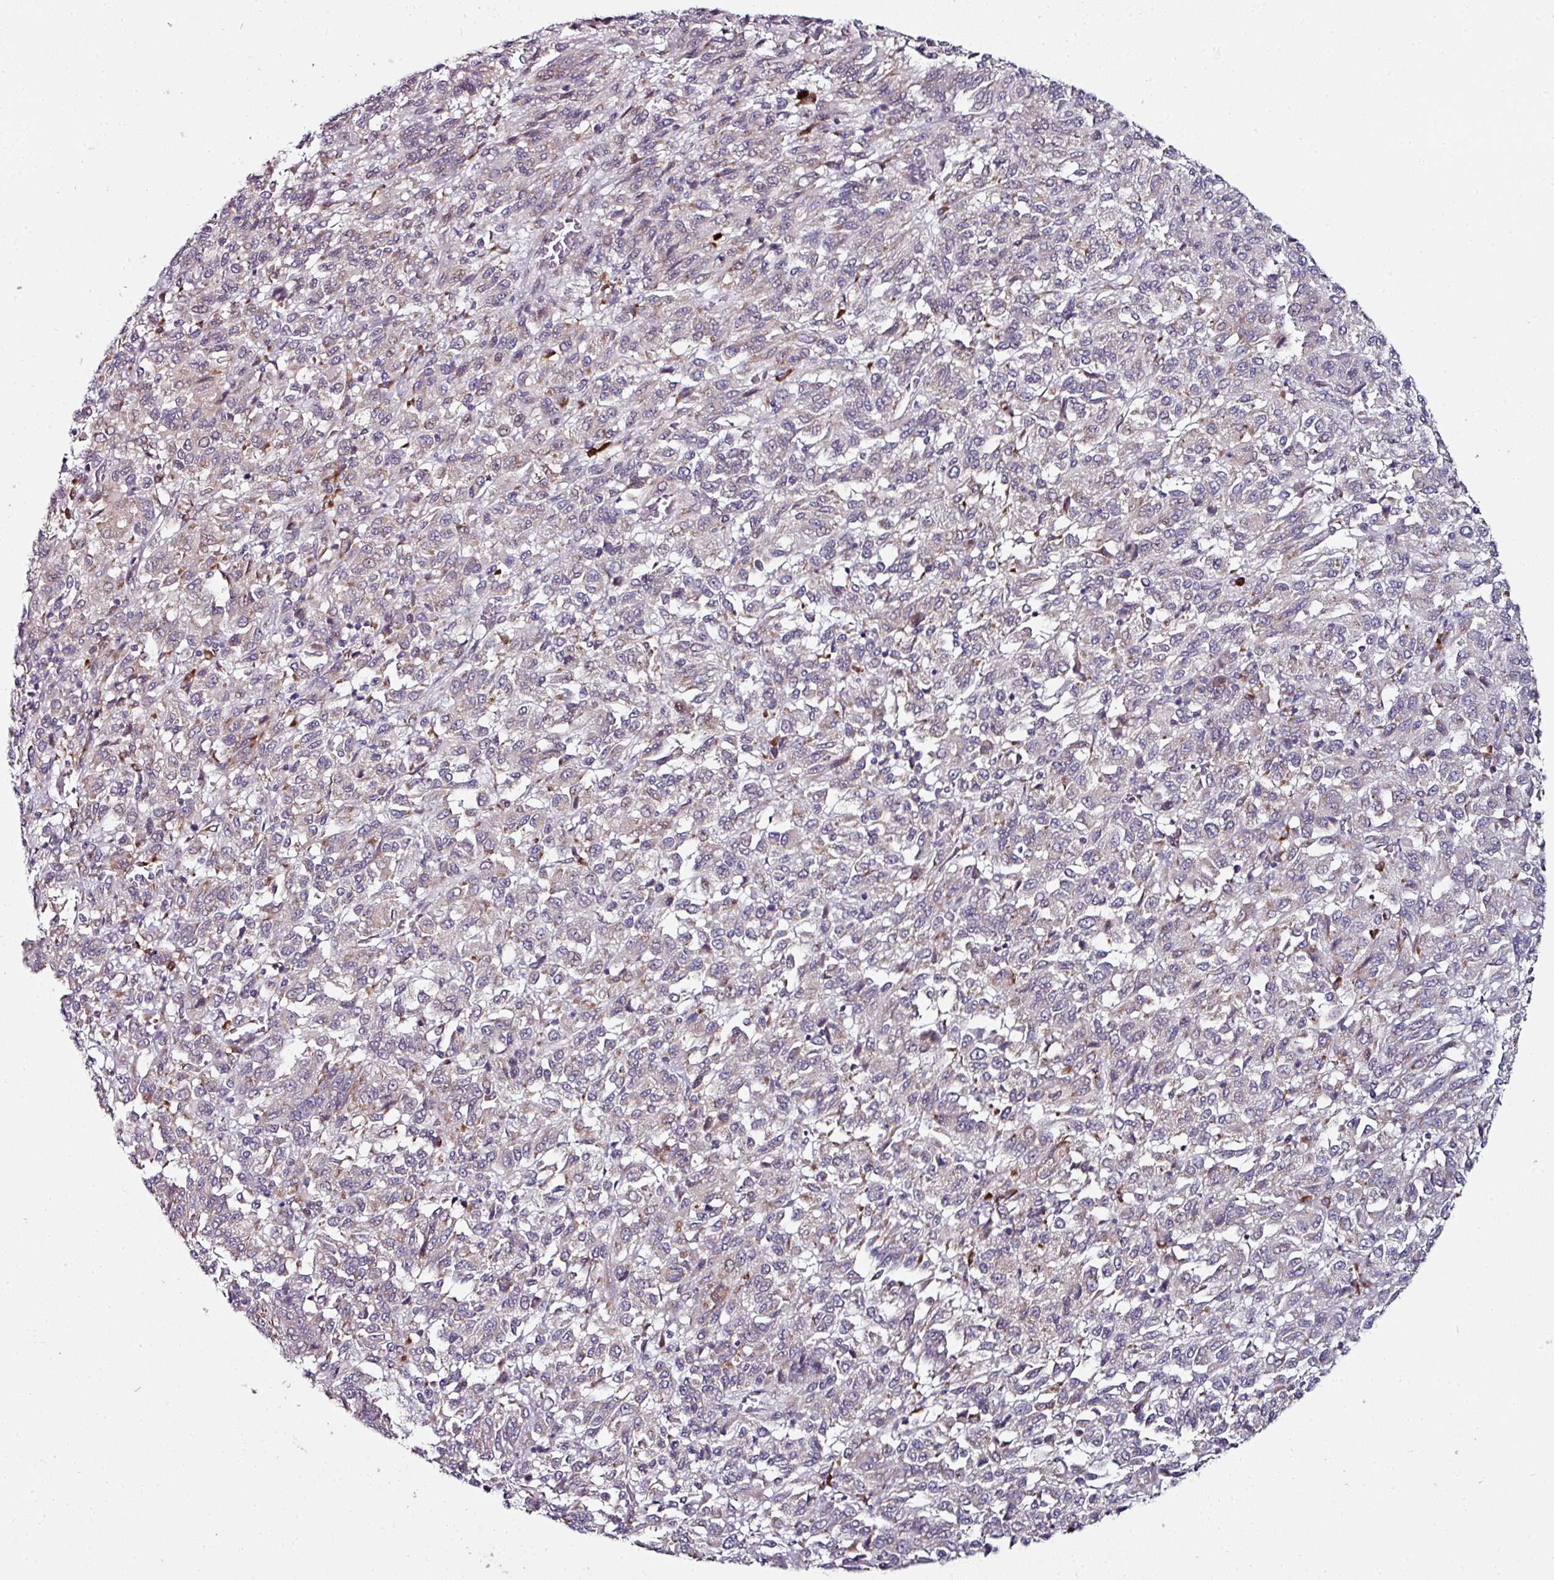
{"staining": {"intensity": "negative", "quantity": "none", "location": "none"}, "tissue": "melanoma", "cell_type": "Tumor cells", "image_type": "cancer", "snomed": [{"axis": "morphology", "description": "Malignant melanoma, Metastatic site"}, {"axis": "topography", "description": "Lung"}], "caption": "Human malignant melanoma (metastatic site) stained for a protein using immunohistochemistry (IHC) displays no positivity in tumor cells.", "gene": "APOLD1", "patient": {"sex": "male", "age": 64}}